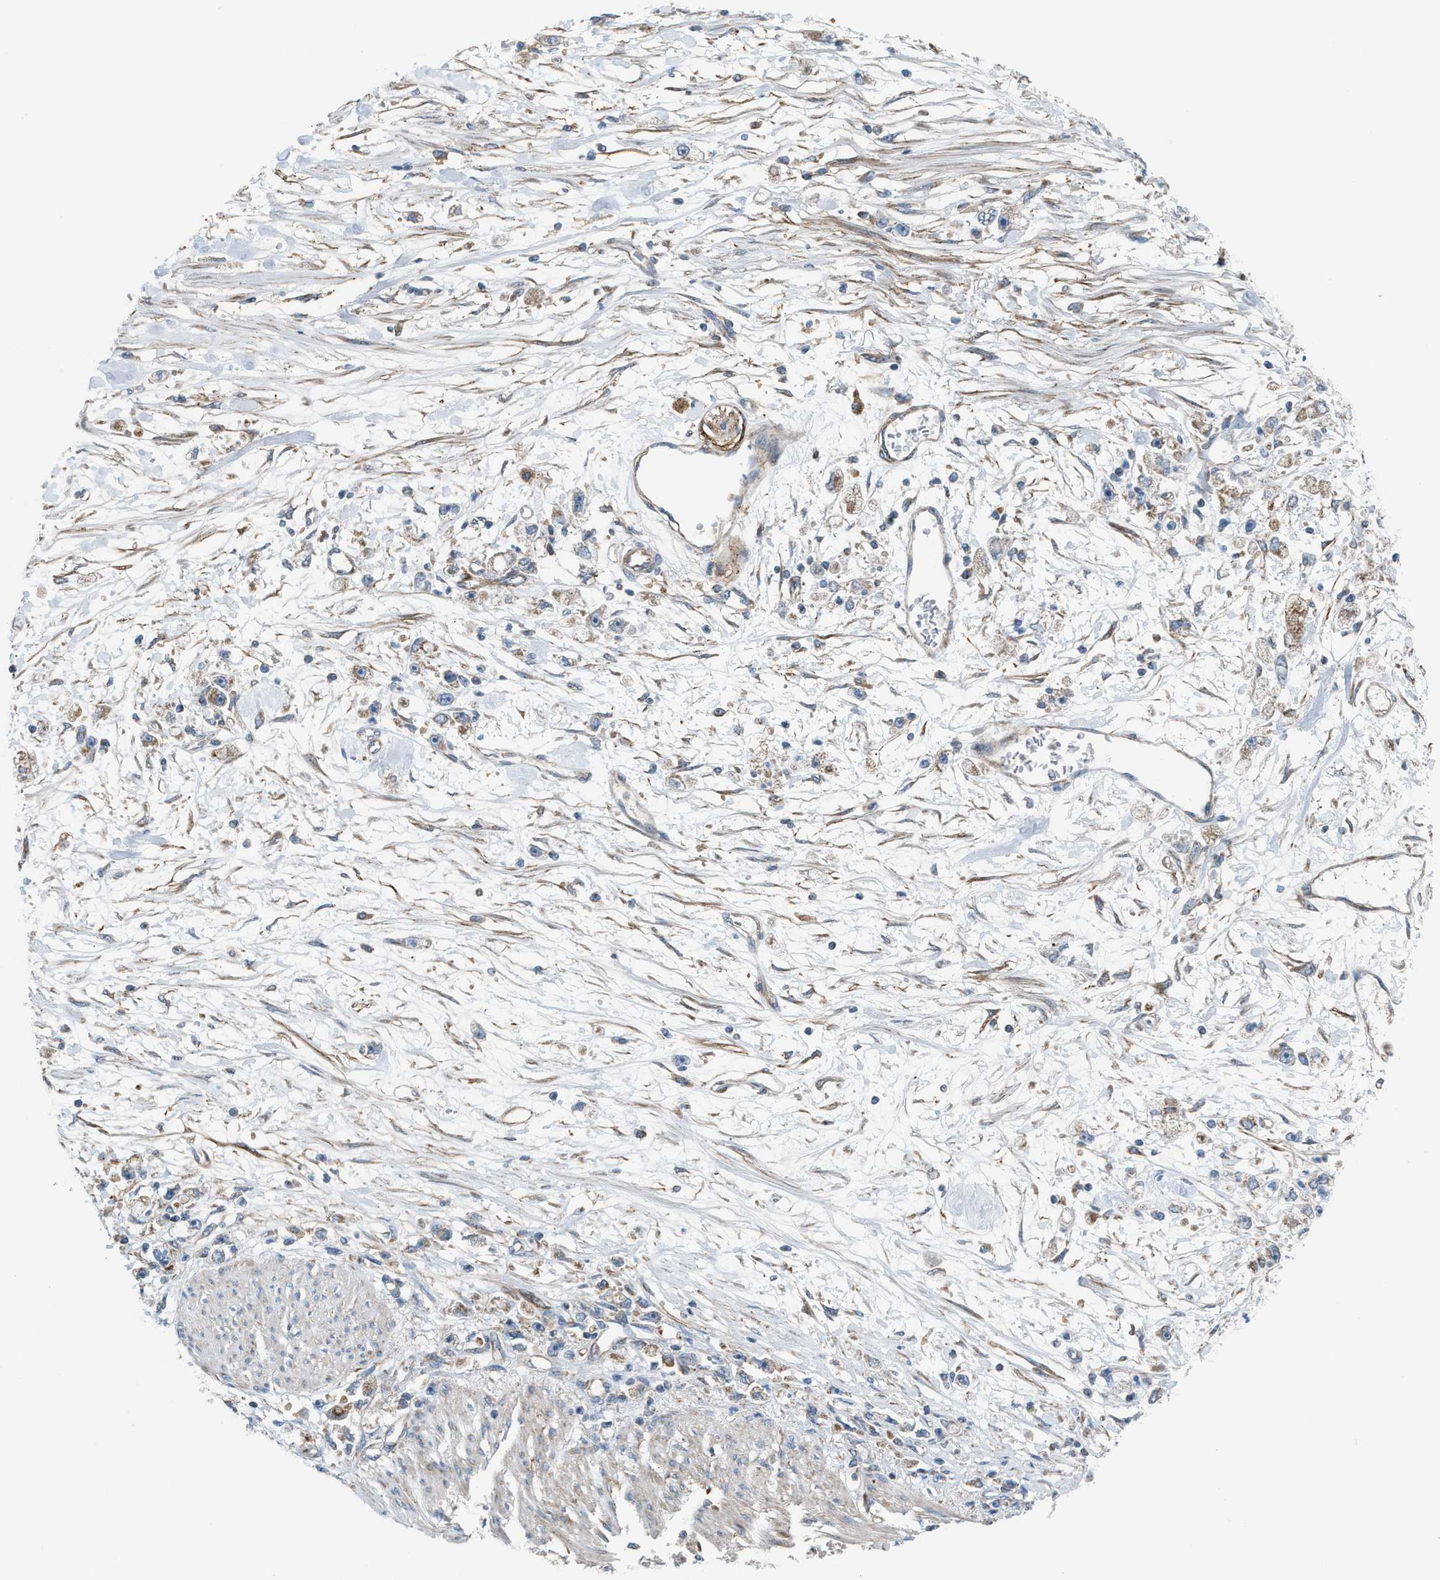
{"staining": {"intensity": "negative", "quantity": "none", "location": "none"}, "tissue": "stomach cancer", "cell_type": "Tumor cells", "image_type": "cancer", "snomed": [{"axis": "morphology", "description": "Adenocarcinoma, NOS"}, {"axis": "topography", "description": "Stomach"}], "caption": "This is an IHC histopathology image of adenocarcinoma (stomach). There is no staining in tumor cells.", "gene": "SLC10A3", "patient": {"sex": "female", "age": 59}}